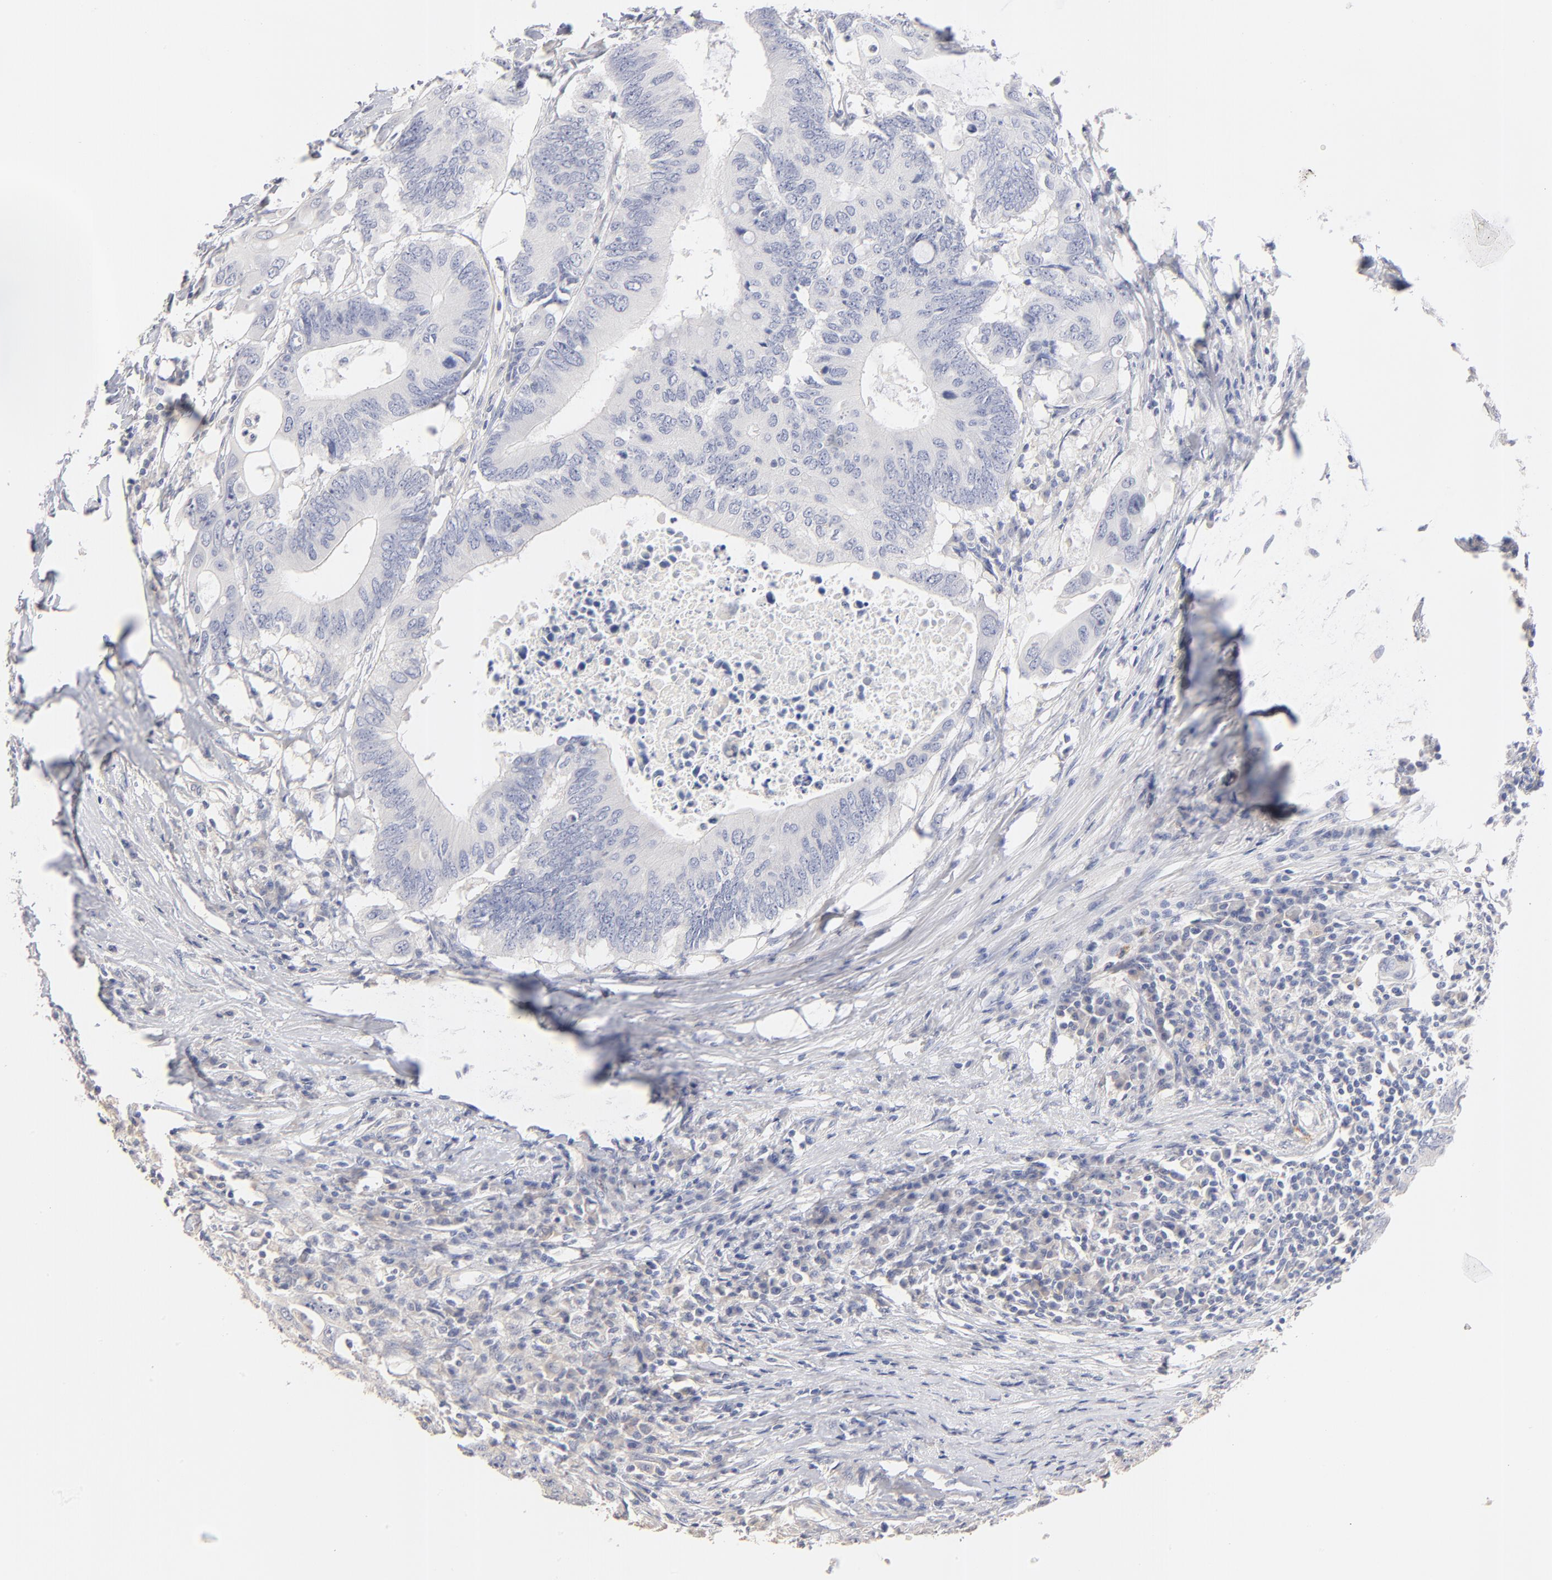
{"staining": {"intensity": "negative", "quantity": "none", "location": "none"}, "tissue": "colorectal cancer", "cell_type": "Tumor cells", "image_type": "cancer", "snomed": [{"axis": "morphology", "description": "Adenocarcinoma, NOS"}, {"axis": "topography", "description": "Colon"}], "caption": "Immunohistochemistry histopathology image of neoplastic tissue: adenocarcinoma (colorectal) stained with DAB demonstrates no significant protein expression in tumor cells. The staining was performed using DAB to visualize the protein expression in brown, while the nuclei were stained in blue with hematoxylin (Magnification: 20x).", "gene": "ITGA8", "patient": {"sex": "male", "age": 71}}